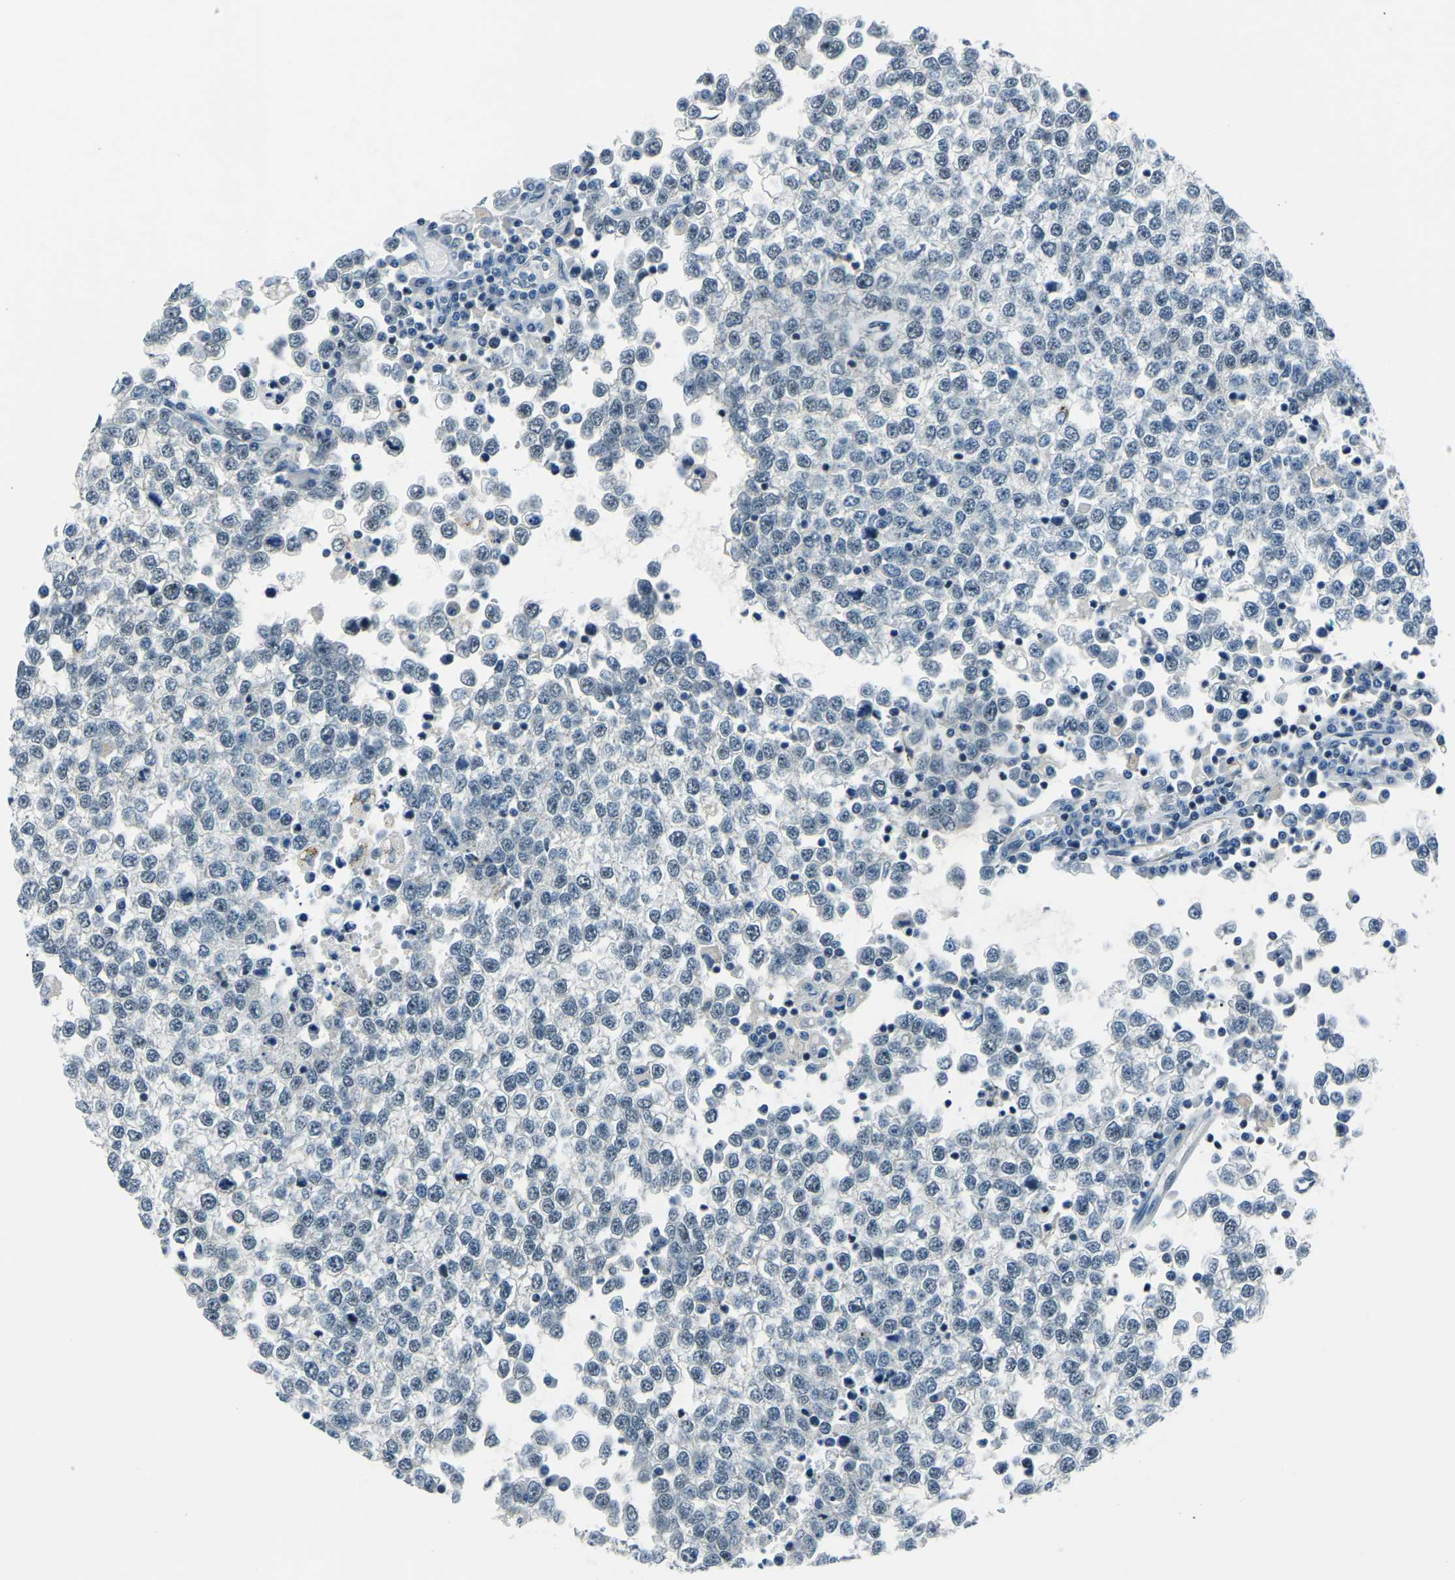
{"staining": {"intensity": "moderate", "quantity": "25%-75%", "location": "nuclear"}, "tissue": "testis cancer", "cell_type": "Tumor cells", "image_type": "cancer", "snomed": [{"axis": "morphology", "description": "Seminoma, NOS"}, {"axis": "topography", "description": "Testis"}], "caption": "Tumor cells demonstrate moderate nuclear staining in approximately 25%-75% of cells in testis cancer (seminoma). Nuclei are stained in blue.", "gene": "RRP1", "patient": {"sex": "male", "age": 65}}